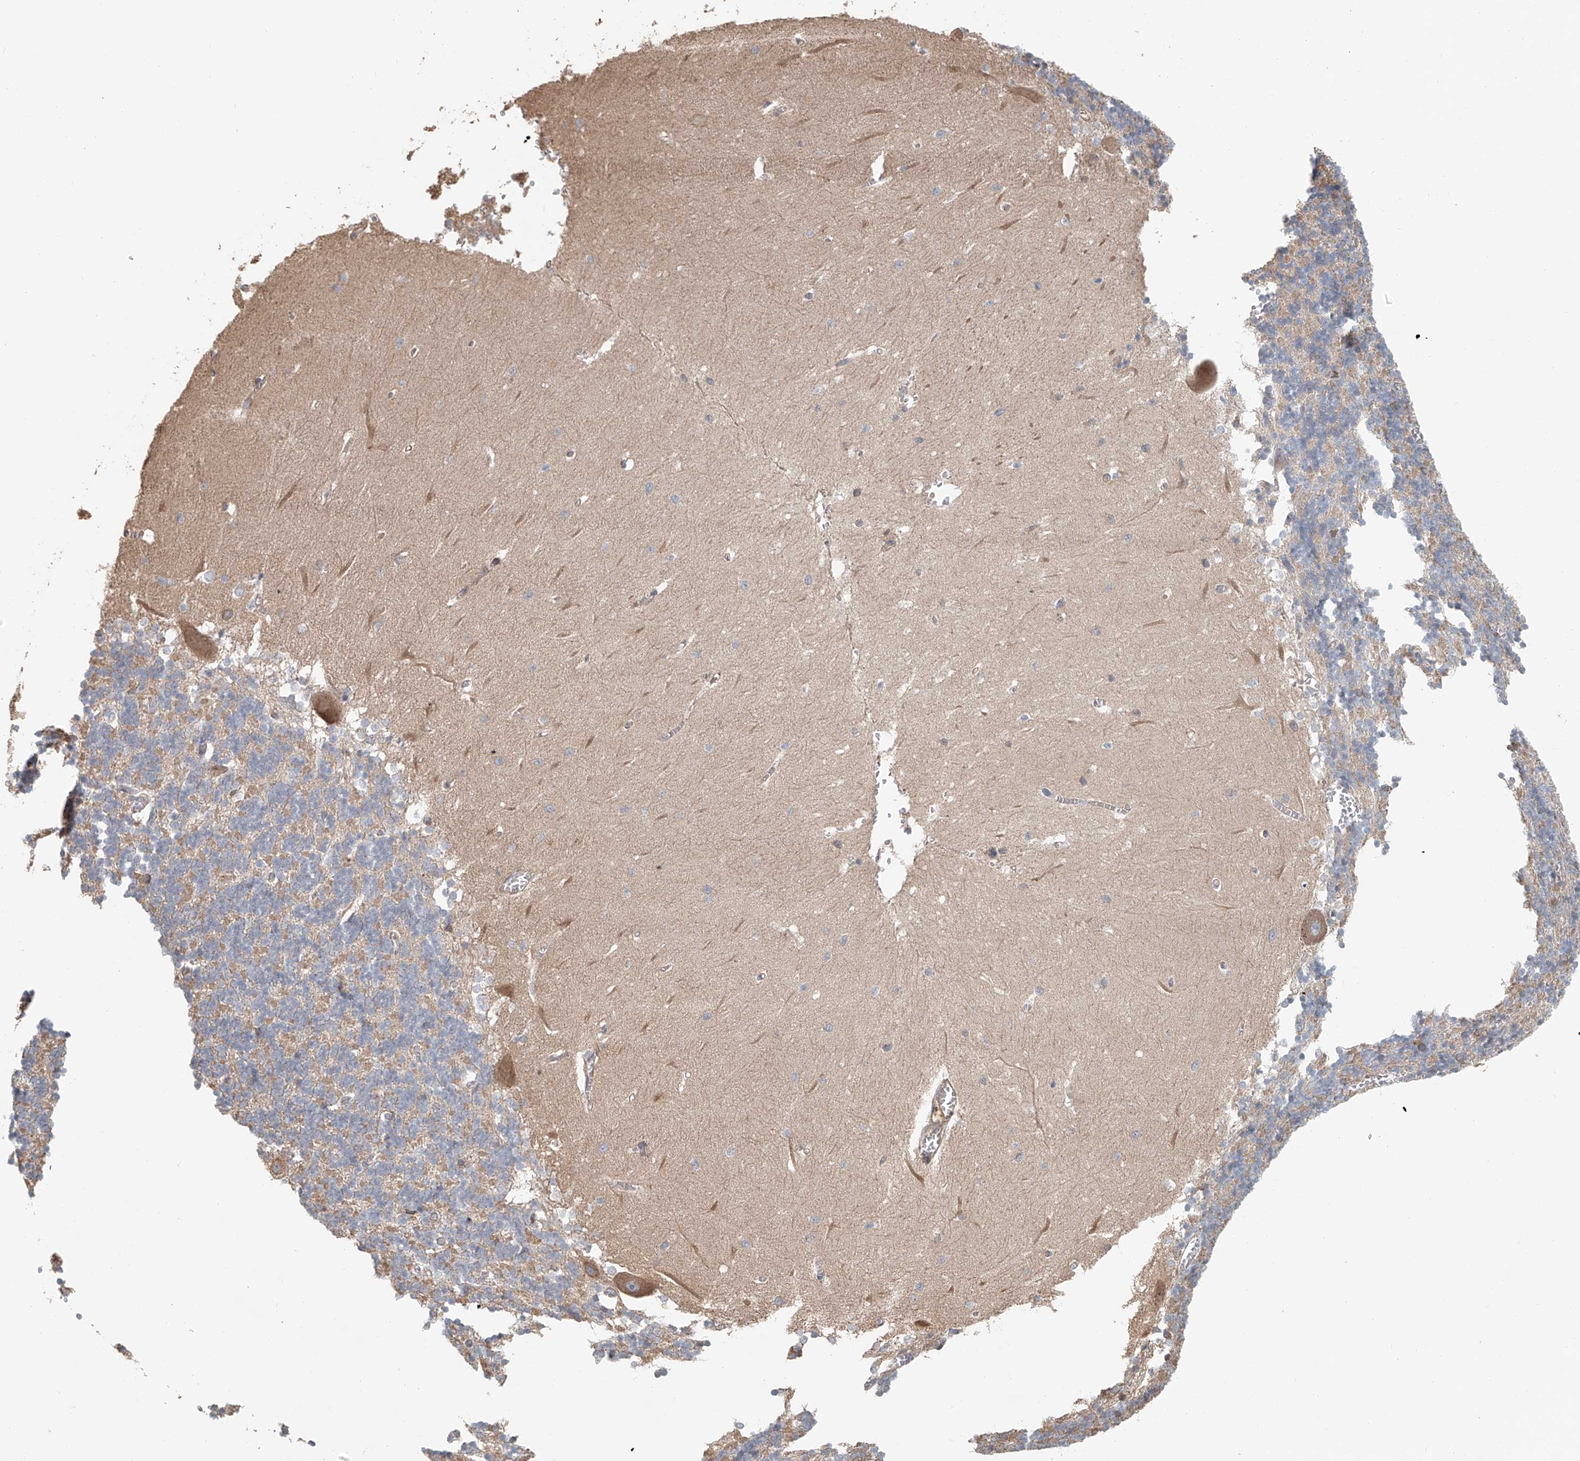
{"staining": {"intensity": "weak", "quantity": "25%-75%", "location": "cytoplasmic/membranous"}, "tissue": "cerebellum", "cell_type": "Cells in granular layer", "image_type": "normal", "snomed": [{"axis": "morphology", "description": "Normal tissue, NOS"}, {"axis": "topography", "description": "Cerebellum"}], "caption": "This is a photomicrograph of immunohistochemistry (IHC) staining of unremarkable cerebellum, which shows weak staining in the cytoplasmic/membranous of cells in granular layer.", "gene": "FRYL", "patient": {"sex": "male", "age": 37}}